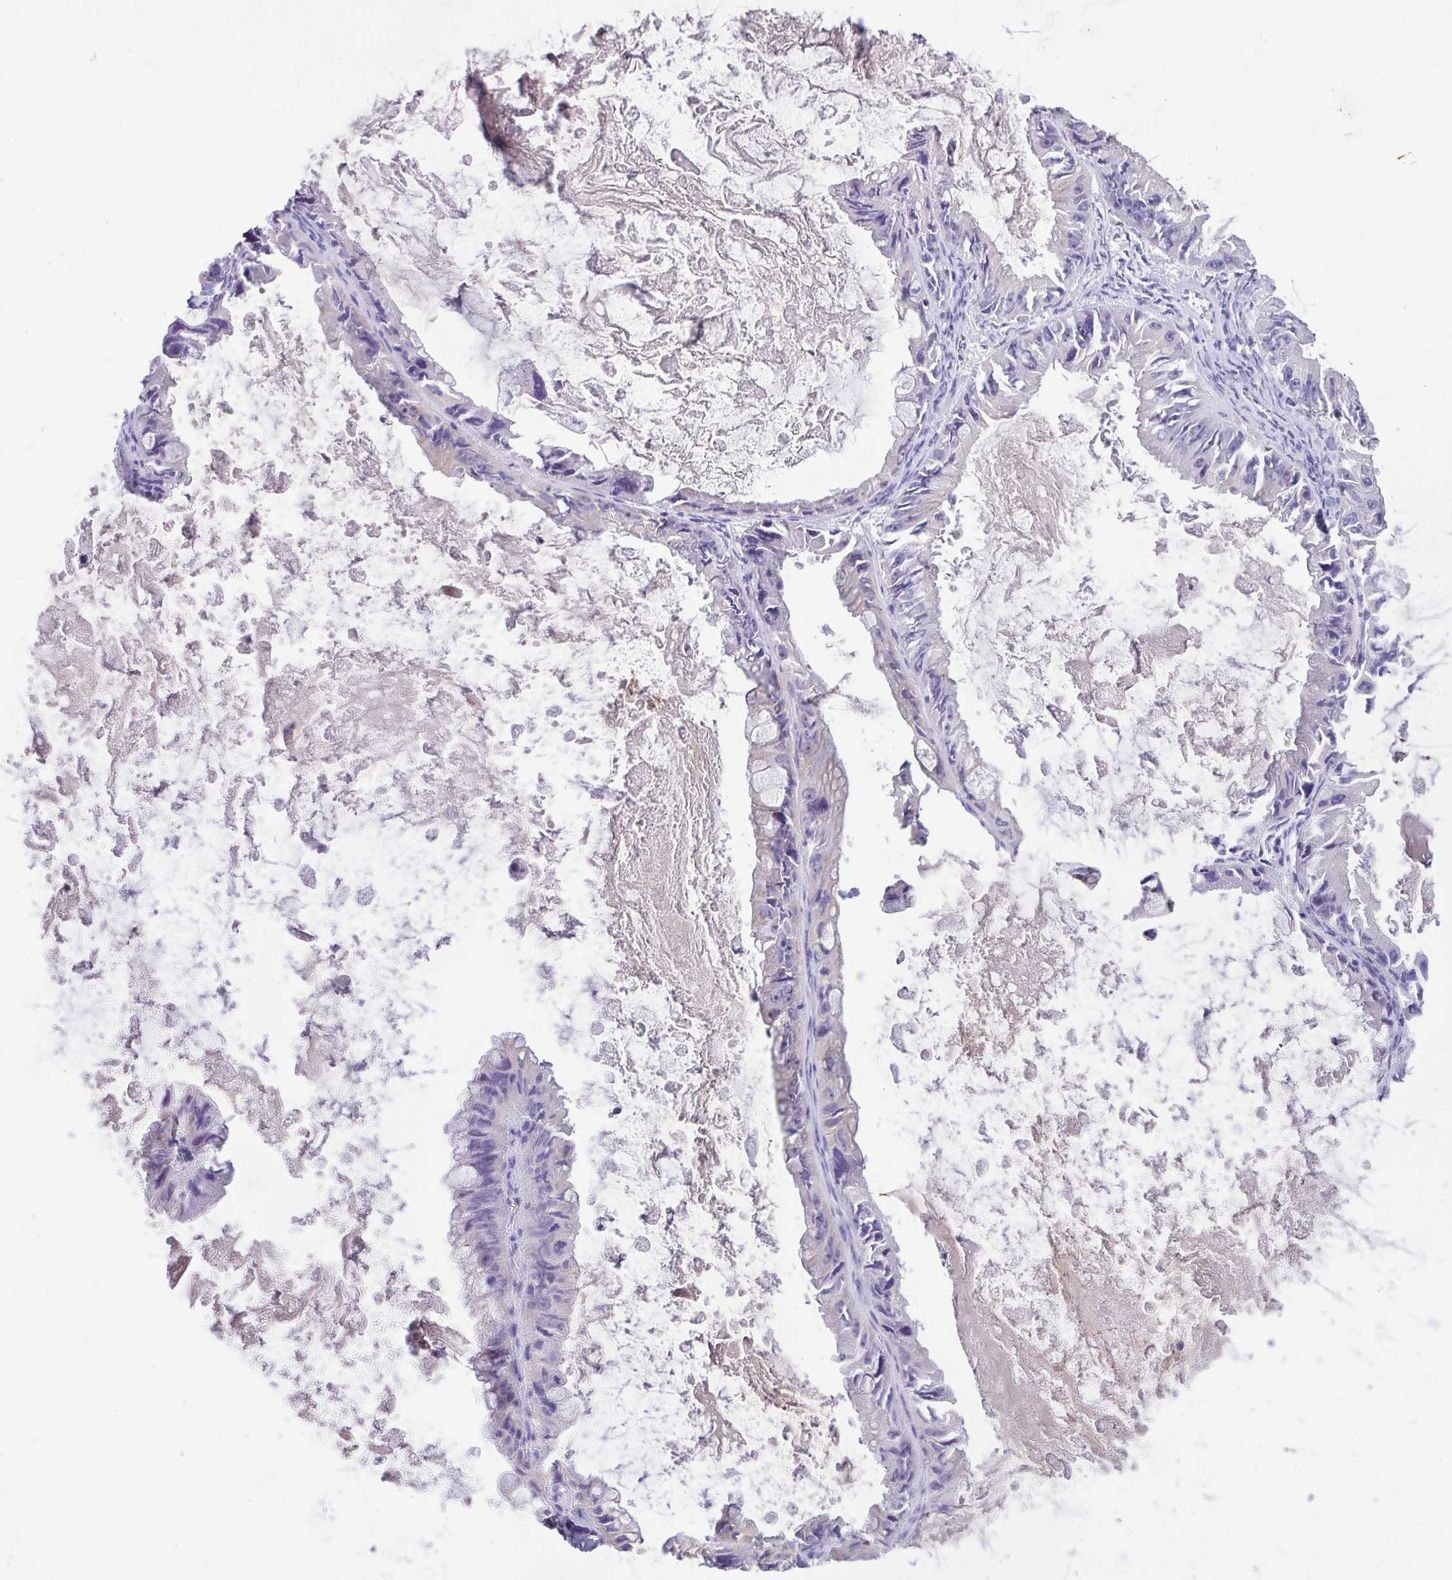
{"staining": {"intensity": "negative", "quantity": "none", "location": "none"}, "tissue": "ovarian cancer", "cell_type": "Tumor cells", "image_type": "cancer", "snomed": [{"axis": "morphology", "description": "Cystadenocarcinoma, mucinous, NOS"}, {"axis": "topography", "description": "Ovary"}], "caption": "The image demonstrates no staining of tumor cells in mucinous cystadenocarcinoma (ovarian). Nuclei are stained in blue.", "gene": "MRM2", "patient": {"sex": "female", "age": 61}}